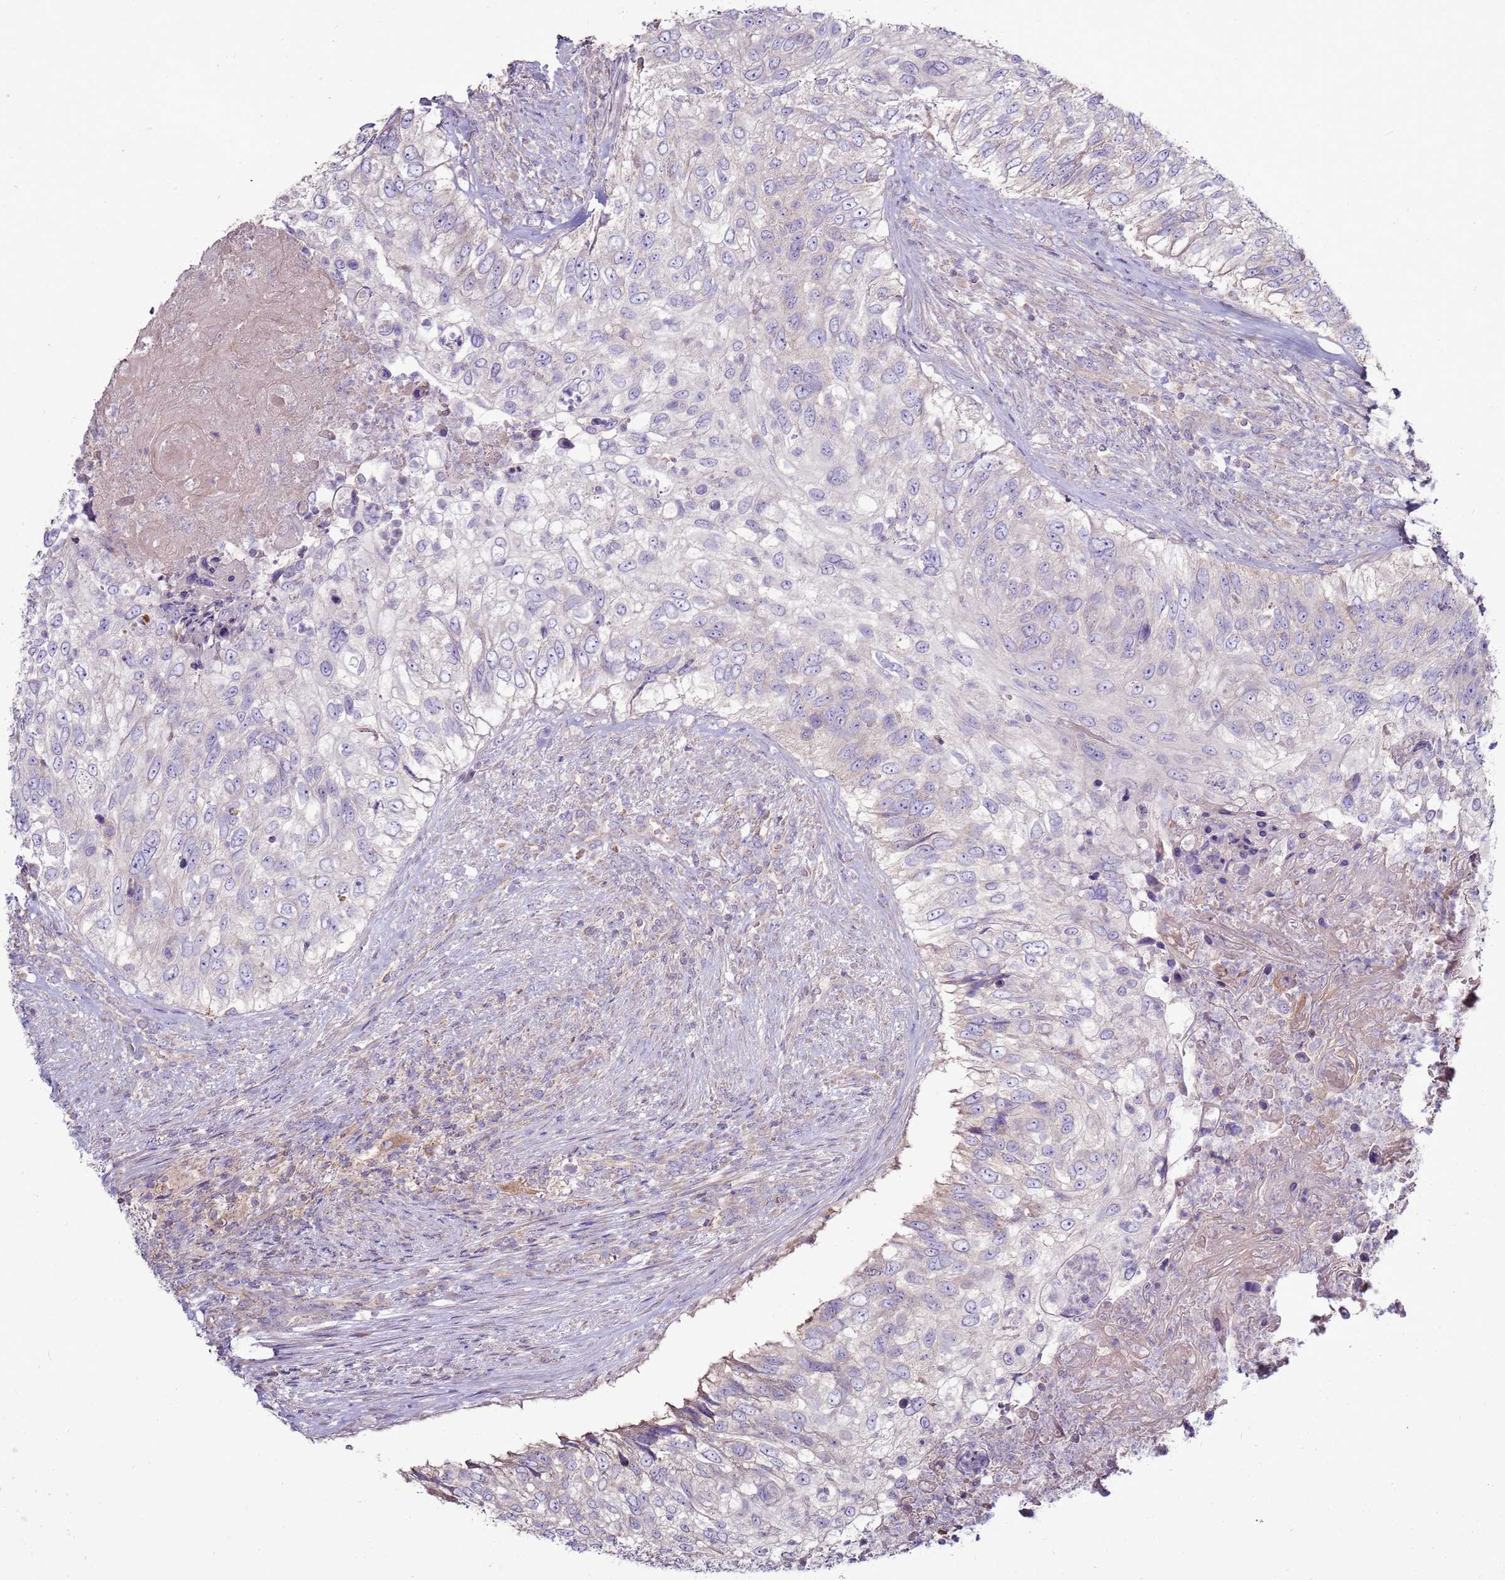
{"staining": {"intensity": "negative", "quantity": "none", "location": "none"}, "tissue": "urothelial cancer", "cell_type": "Tumor cells", "image_type": "cancer", "snomed": [{"axis": "morphology", "description": "Urothelial carcinoma, High grade"}, {"axis": "topography", "description": "Urinary bladder"}], "caption": "High-grade urothelial carcinoma stained for a protein using immunohistochemistry (IHC) demonstrates no positivity tumor cells.", "gene": "TRAPPC4", "patient": {"sex": "female", "age": 60}}